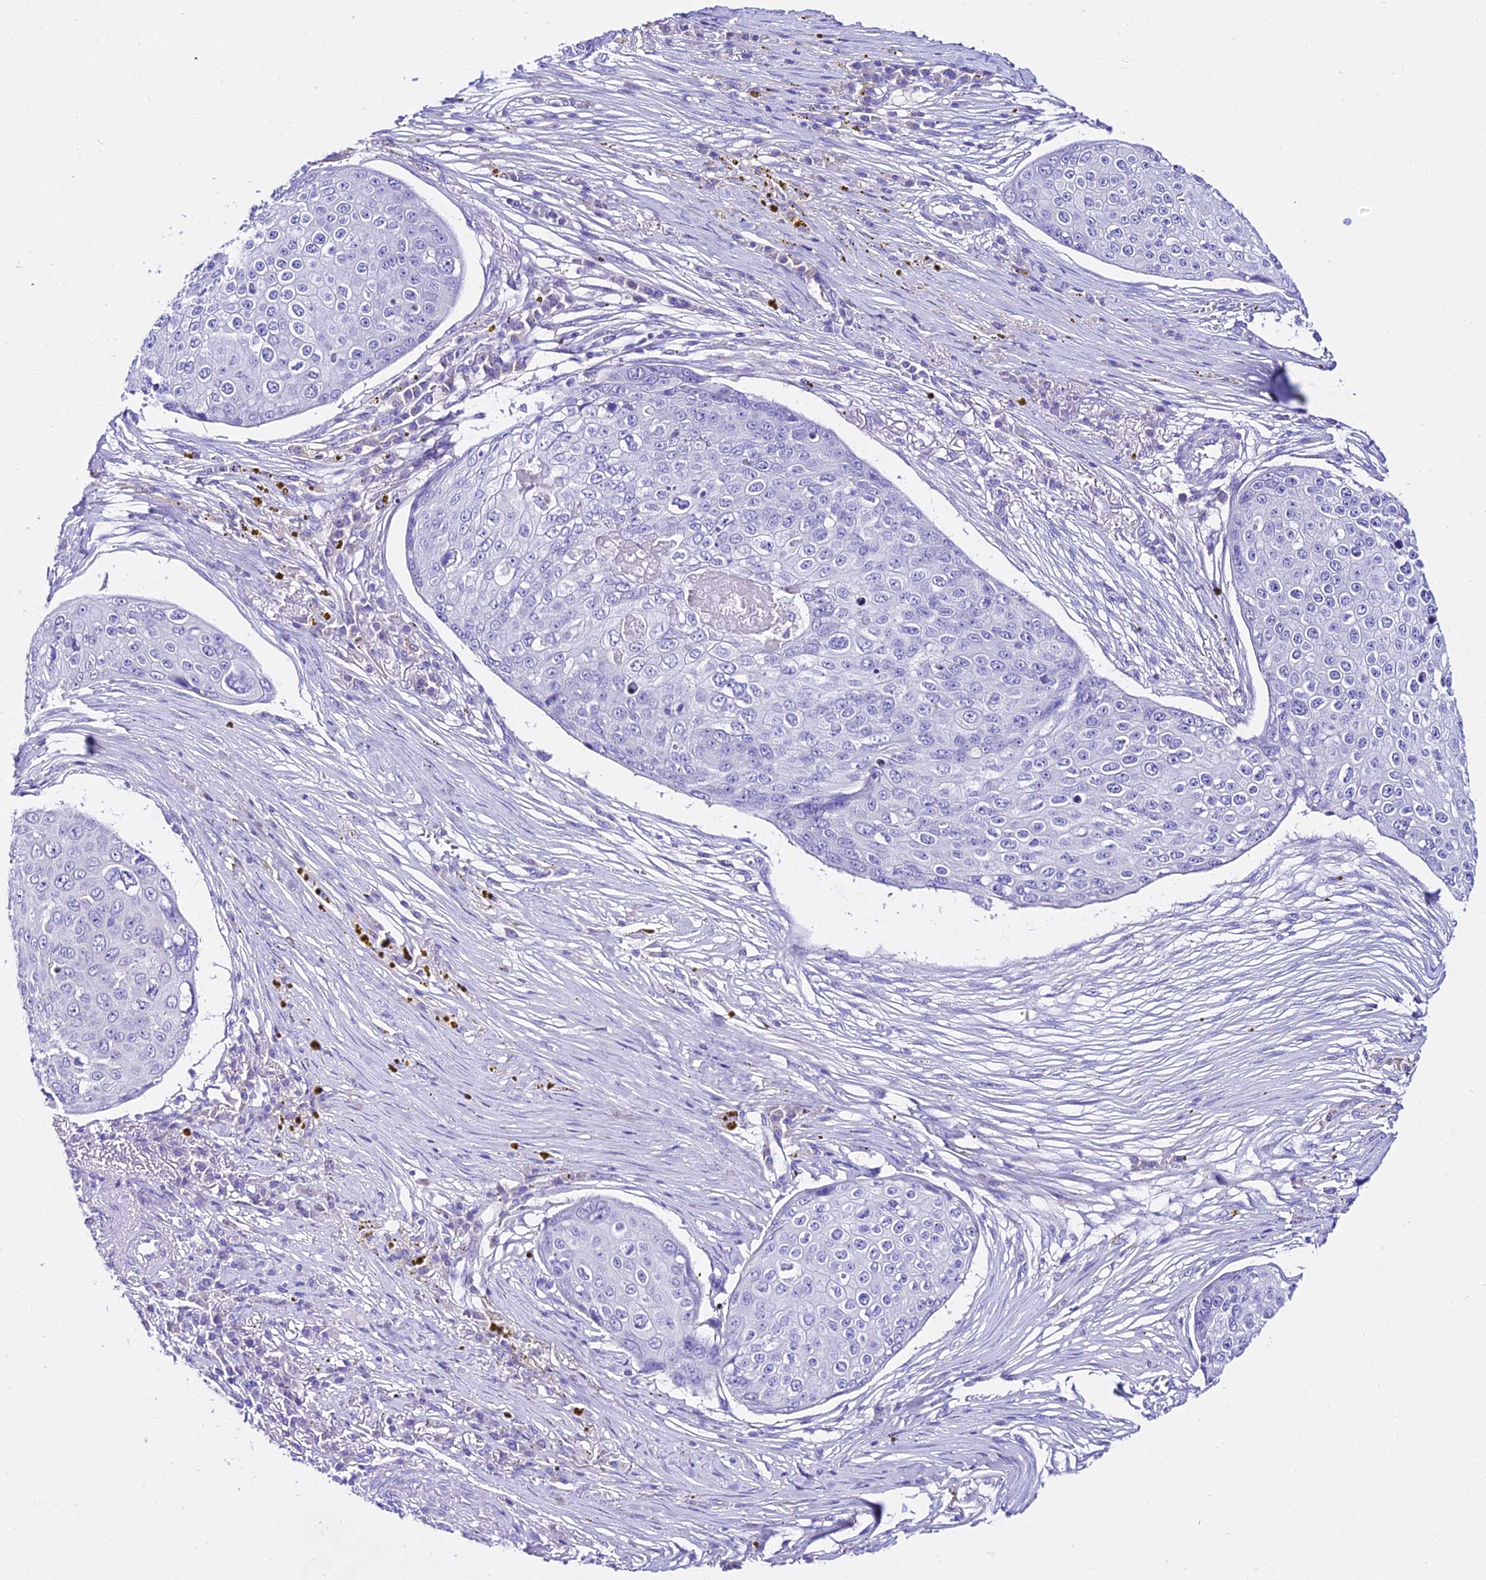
{"staining": {"intensity": "negative", "quantity": "none", "location": "none"}, "tissue": "skin cancer", "cell_type": "Tumor cells", "image_type": "cancer", "snomed": [{"axis": "morphology", "description": "Squamous cell carcinoma, NOS"}, {"axis": "topography", "description": "Skin"}], "caption": "Immunohistochemistry (IHC) of skin cancer (squamous cell carcinoma) demonstrates no positivity in tumor cells. (DAB immunohistochemistry (IHC) with hematoxylin counter stain).", "gene": "DEFB106A", "patient": {"sex": "male", "age": 71}}